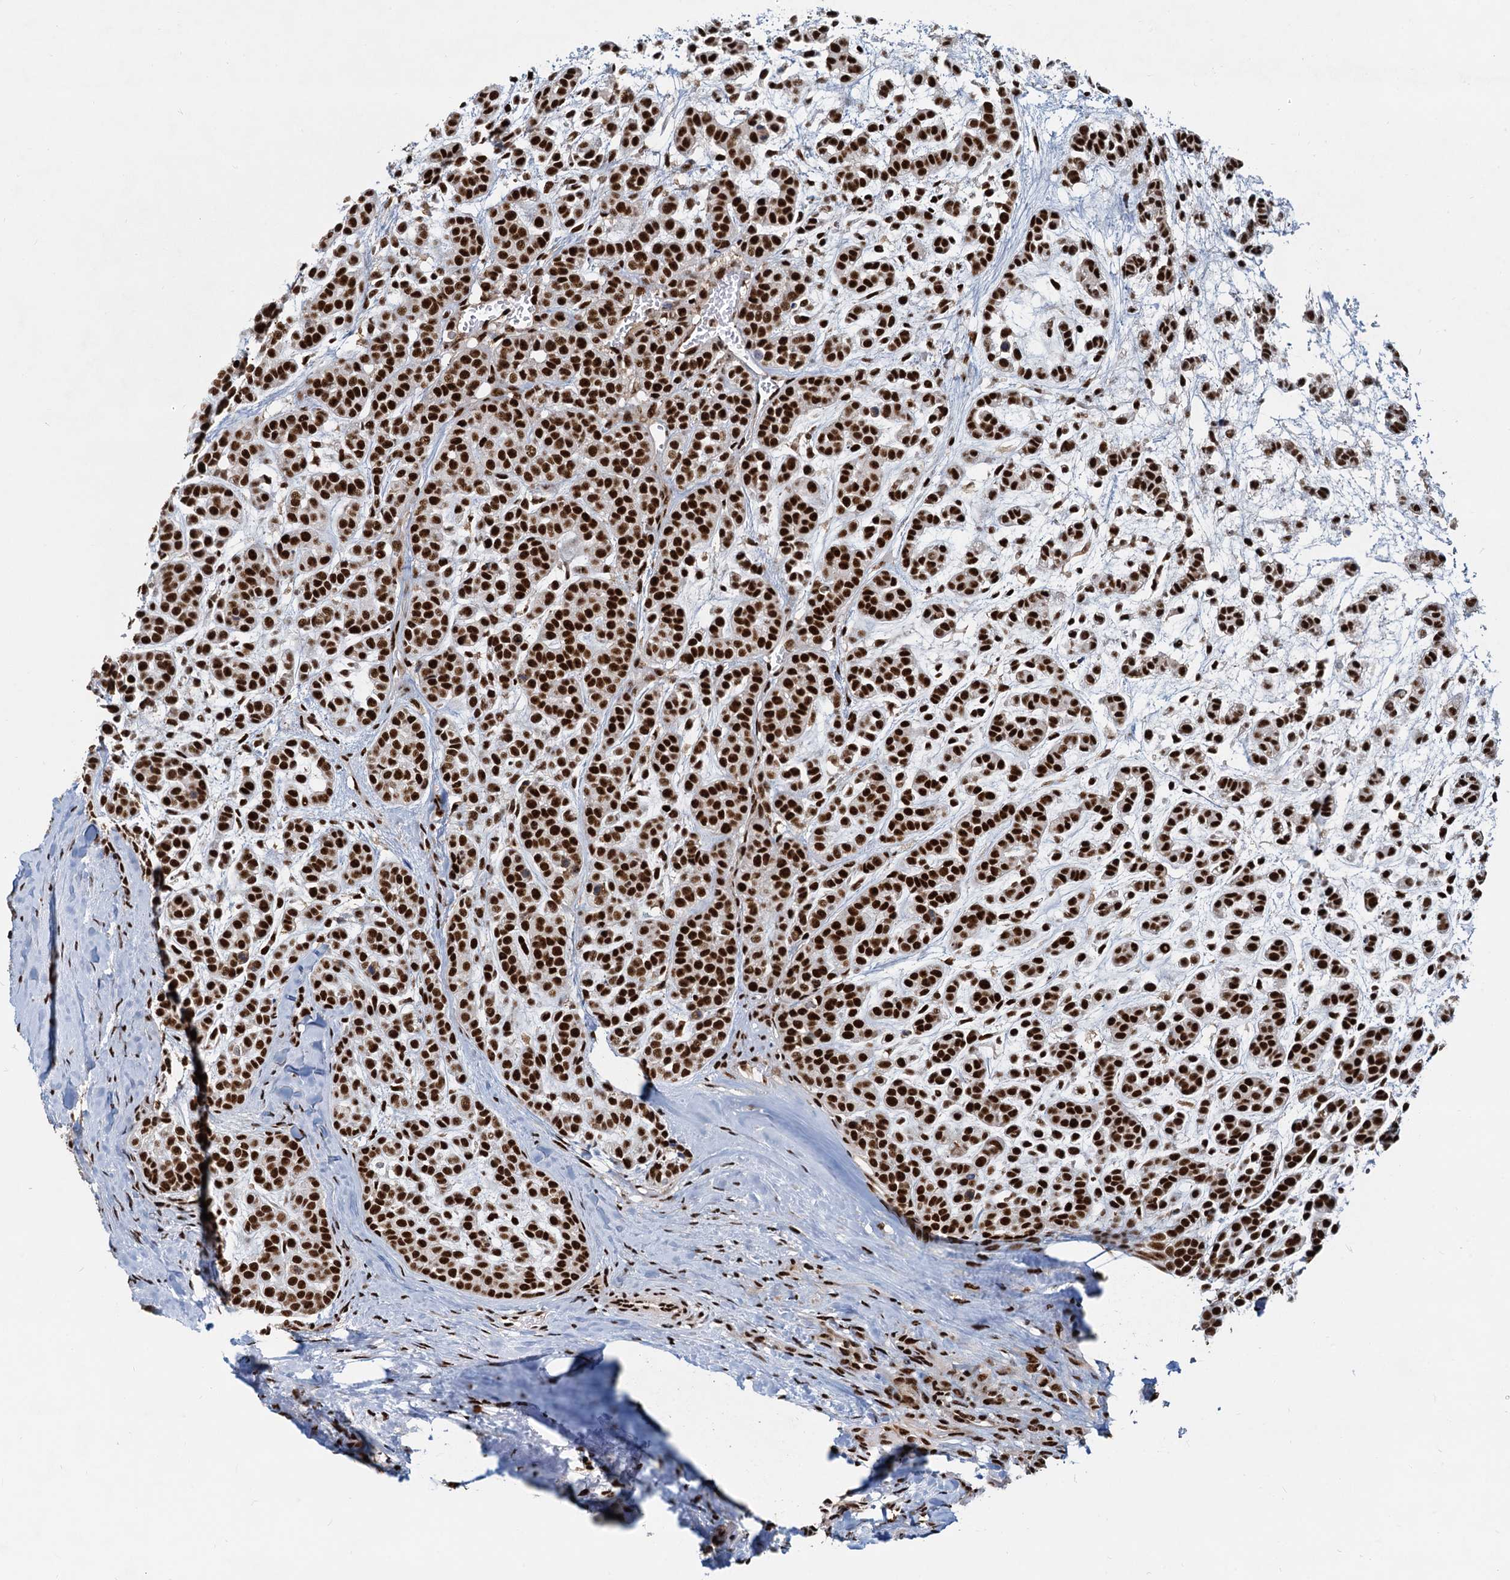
{"staining": {"intensity": "strong", "quantity": ">75%", "location": "nuclear"}, "tissue": "head and neck cancer", "cell_type": "Tumor cells", "image_type": "cancer", "snomed": [{"axis": "morphology", "description": "Adenocarcinoma, NOS"}, {"axis": "morphology", "description": "Adenoma, NOS"}, {"axis": "topography", "description": "Head-Neck"}], "caption": "Protein expression analysis of human adenoma (head and neck) reveals strong nuclear staining in about >75% of tumor cells.", "gene": "RBM26", "patient": {"sex": "female", "age": 55}}